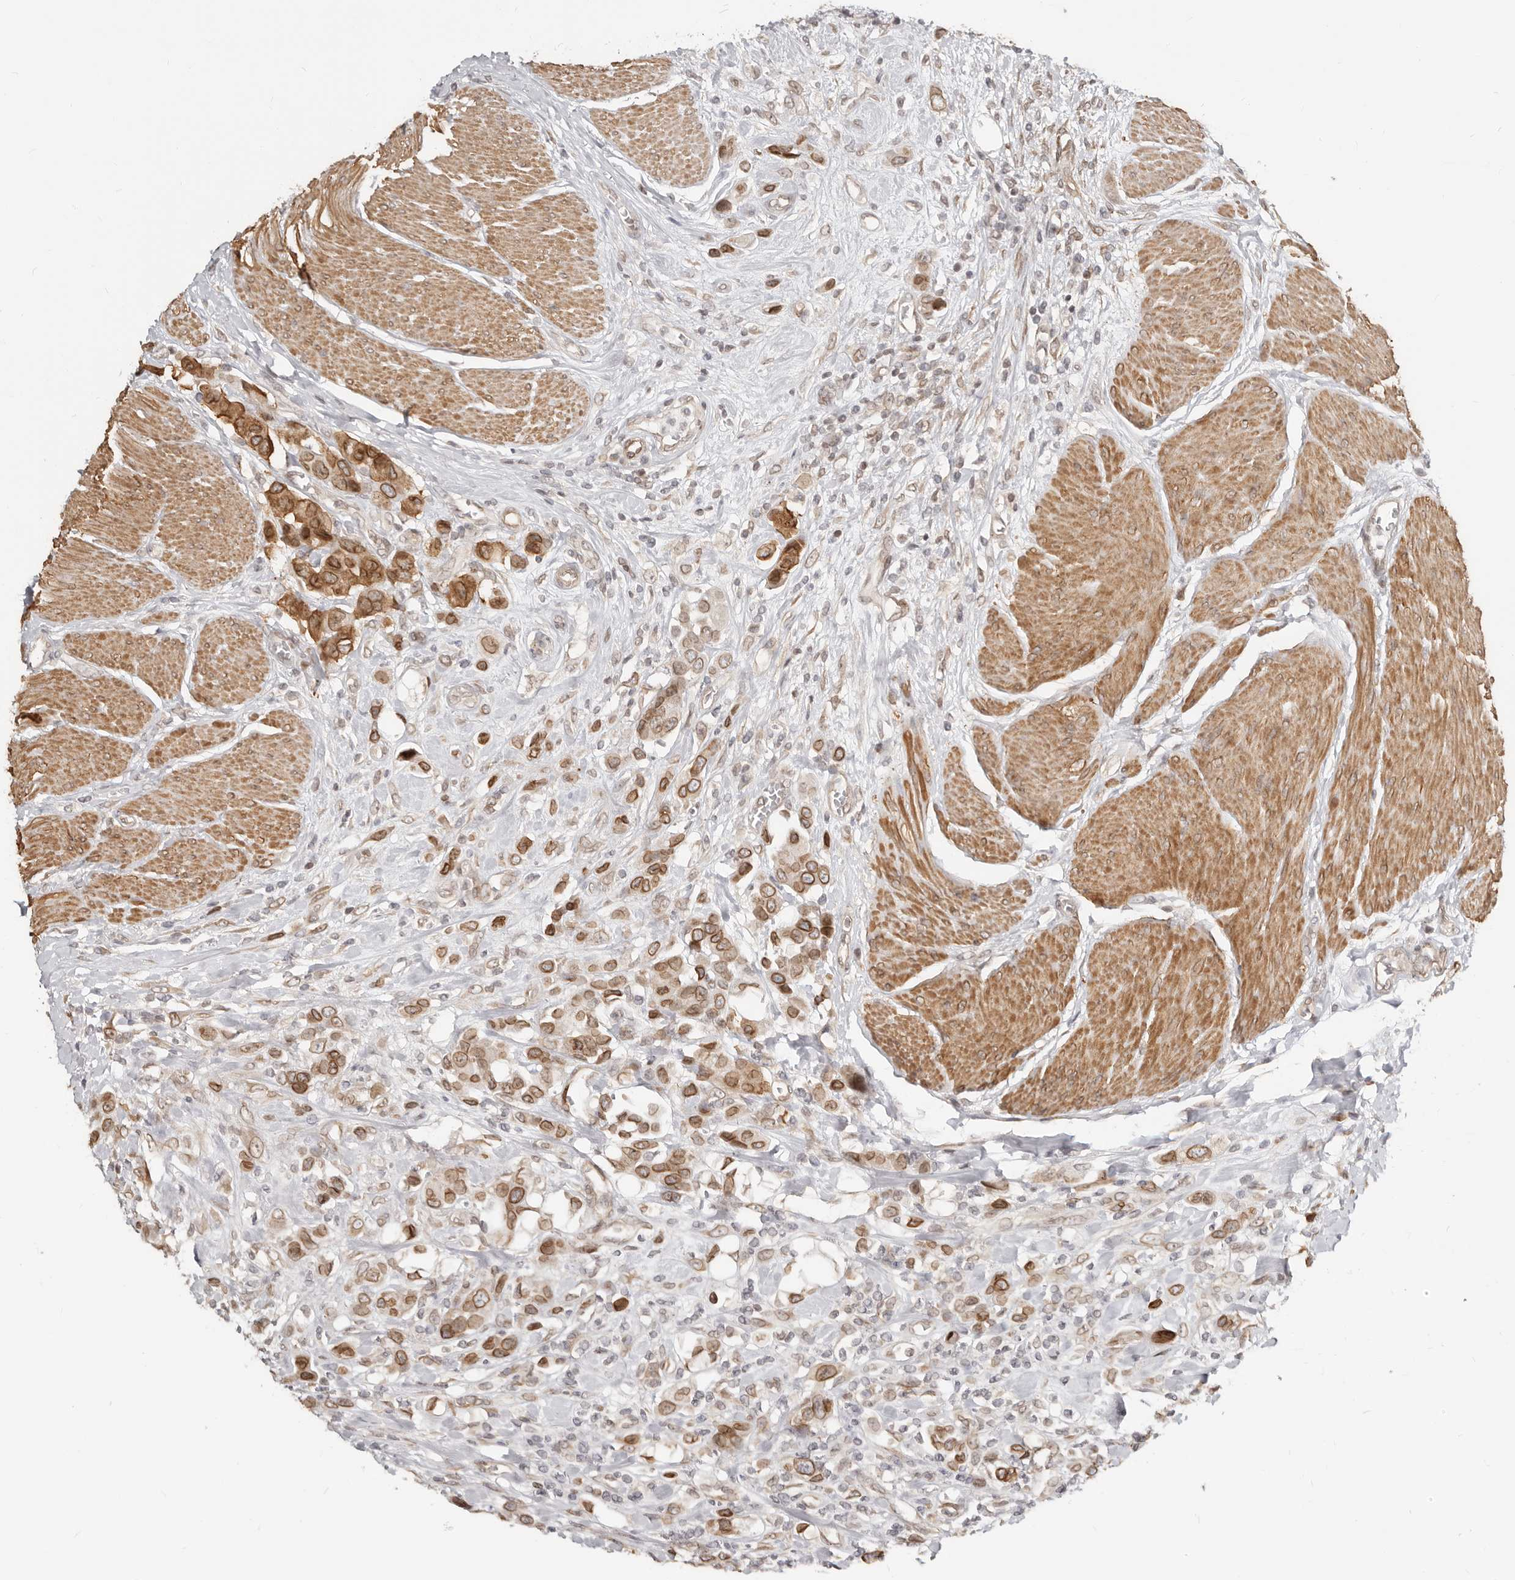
{"staining": {"intensity": "strong", "quantity": "25%-75%", "location": "cytoplasmic/membranous,nuclear"}, "tissue": "urothelial cancer", "cell_type": "Tumor cells", "image_type": "cancer", "snomed": [{"axis": "morphology", "description": "Urothelial carcinoma, High grade"}, {"axis": "topography", "description": "Urinary bladder"}], "caption": "Tumor cells exhibit high levels of strong cytoplasmic/membranous and nuclear staining in approximately 25%-75% of cells in urothelial cancer. (DAB IHC with brightfield microscopy, high magnification).", "gene": "NUP153", "patient": {"sex": "male", "age": 50}}